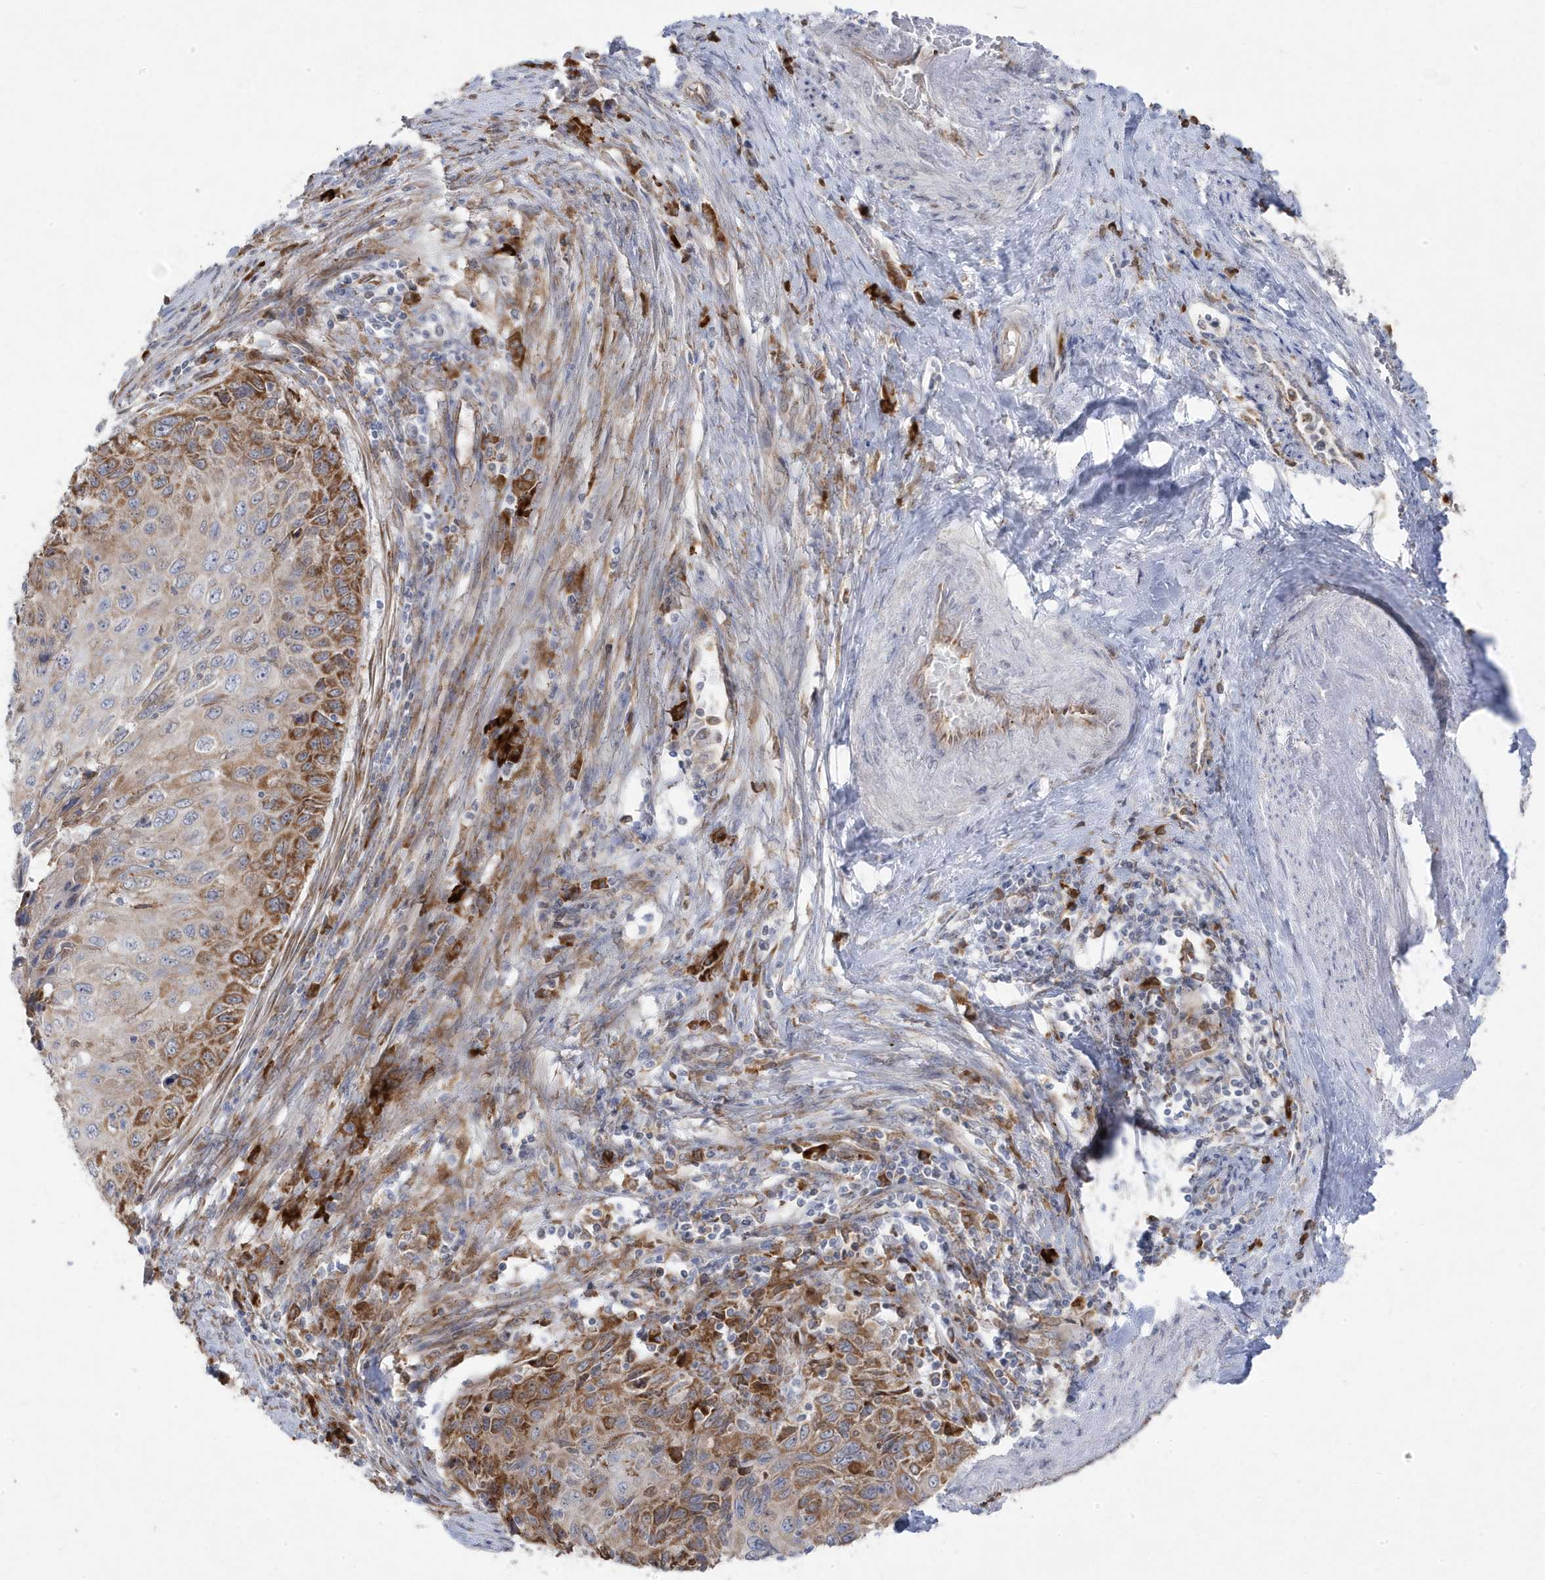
{"staining": {"intensity": "strong", "quantity": "25%-75%", "location": "cytoplasmic/membranous"}, "tissue": "cervical cancer", "cell_type": "Tumor cells", "image_type": "cancer", "snomed": [{"axis": "morphology", "description": "Squamous cell carcinoma, NOS"}, {"axis": "topography", "description": "Cervix"}], "caption": "Cervical cancer was stained to show a protein in brown. There is high levels of strong cytoplasmic/membranous positivity in about 25%-75% of tumor cells. Using DAB (brown) and hematoxylin (blue) stains, captured at high magnification using brightfield microscopy.", "gene": "ZNF654", "patient": {"sex": "female", "age": 70}}